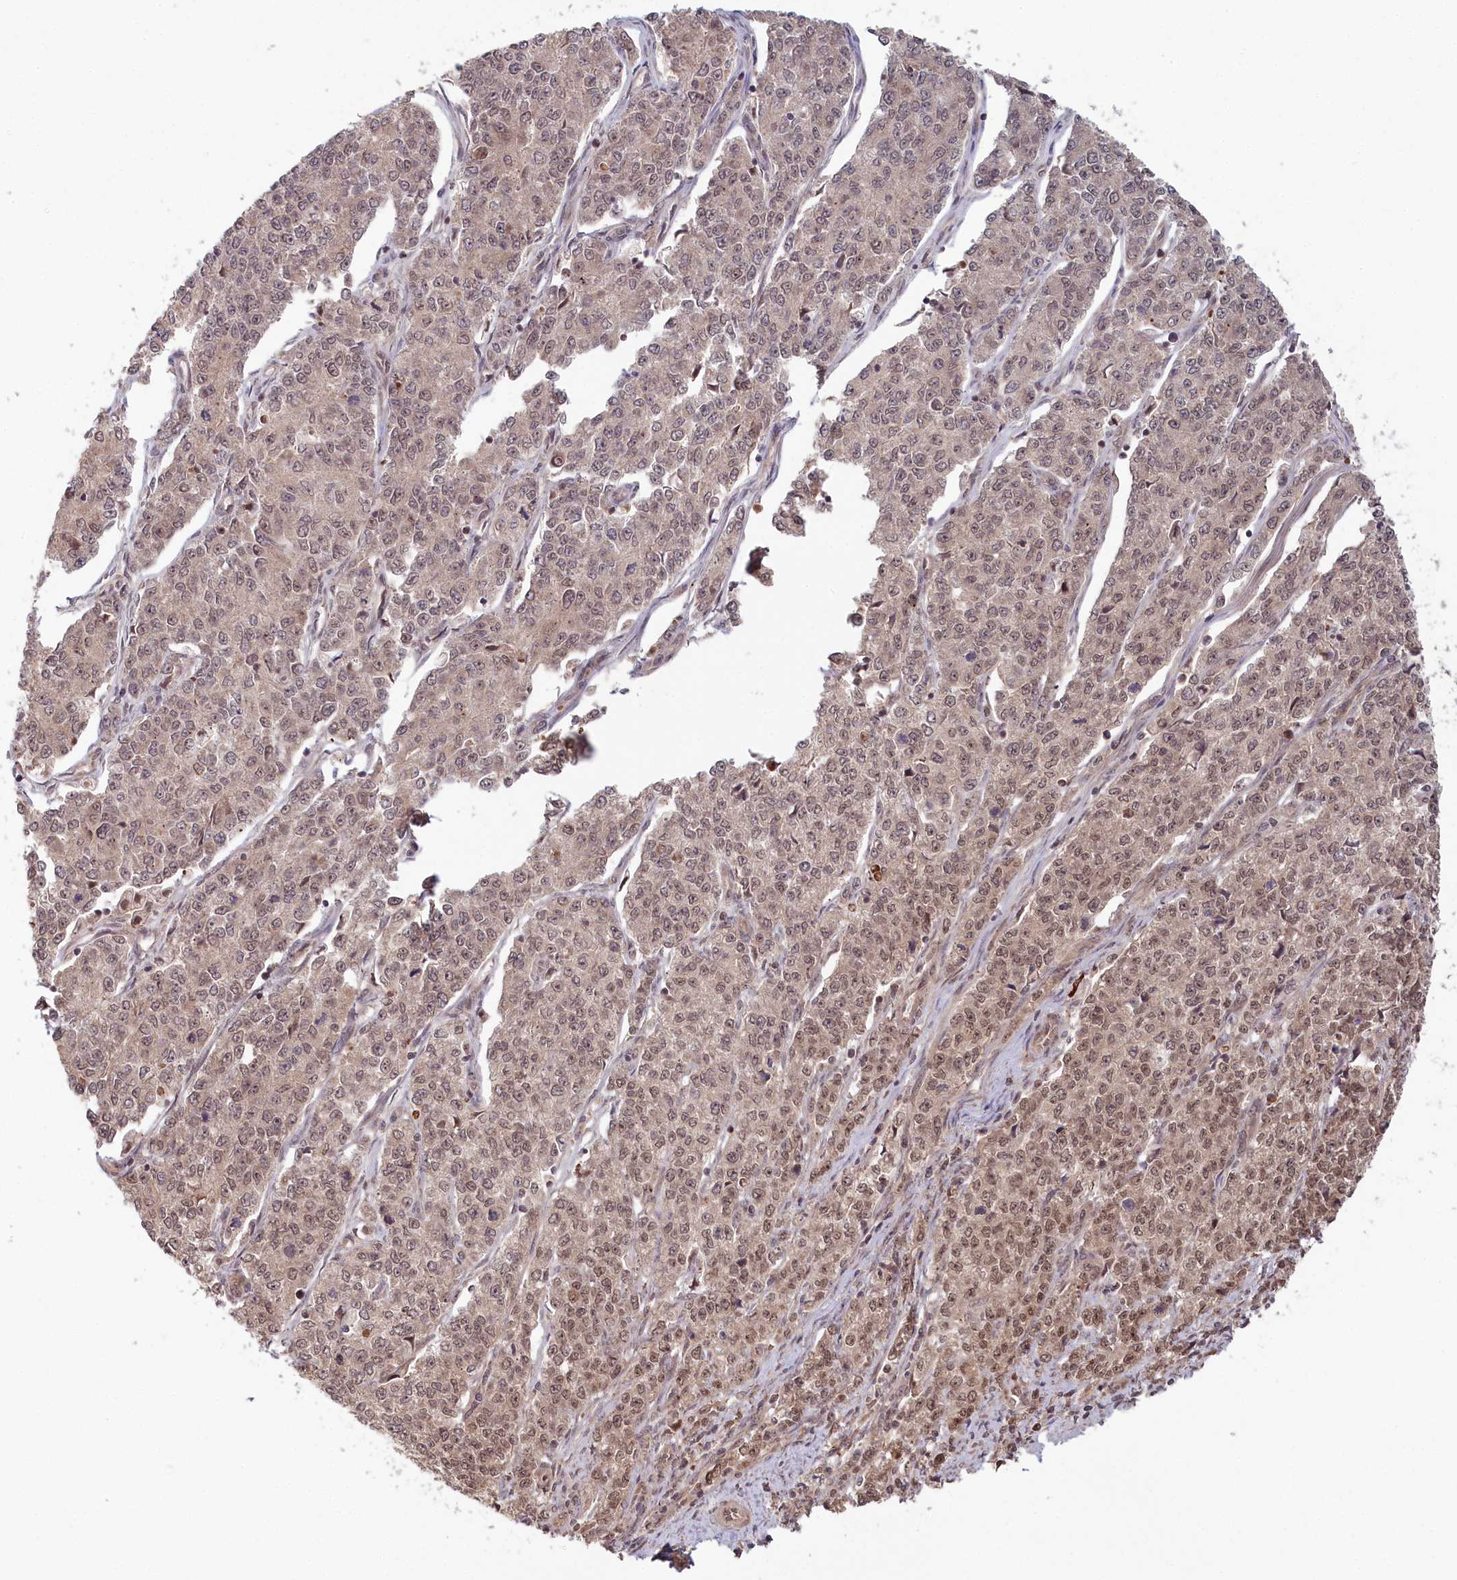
{"staining": {"intensity": "moderate", "quantity": "25%-75%", "location": "nuclear"}, "tissue": "endometrial cancer", "cell_type": "Tumor cells", "image_type": "cancer", "snomed": [{"axis": "morphology", "description": "Adenocarcinoma, NOS"}, {"axis": "topography", "description": "Endometrium"}], "caption": "A micrograph of adenocarcinoma (endometrial) stained for a protein shows moderate nuclear brown staining in tumor cells.", "gene": "WAPL", "patient": {"sex": "female", "age": 50}}